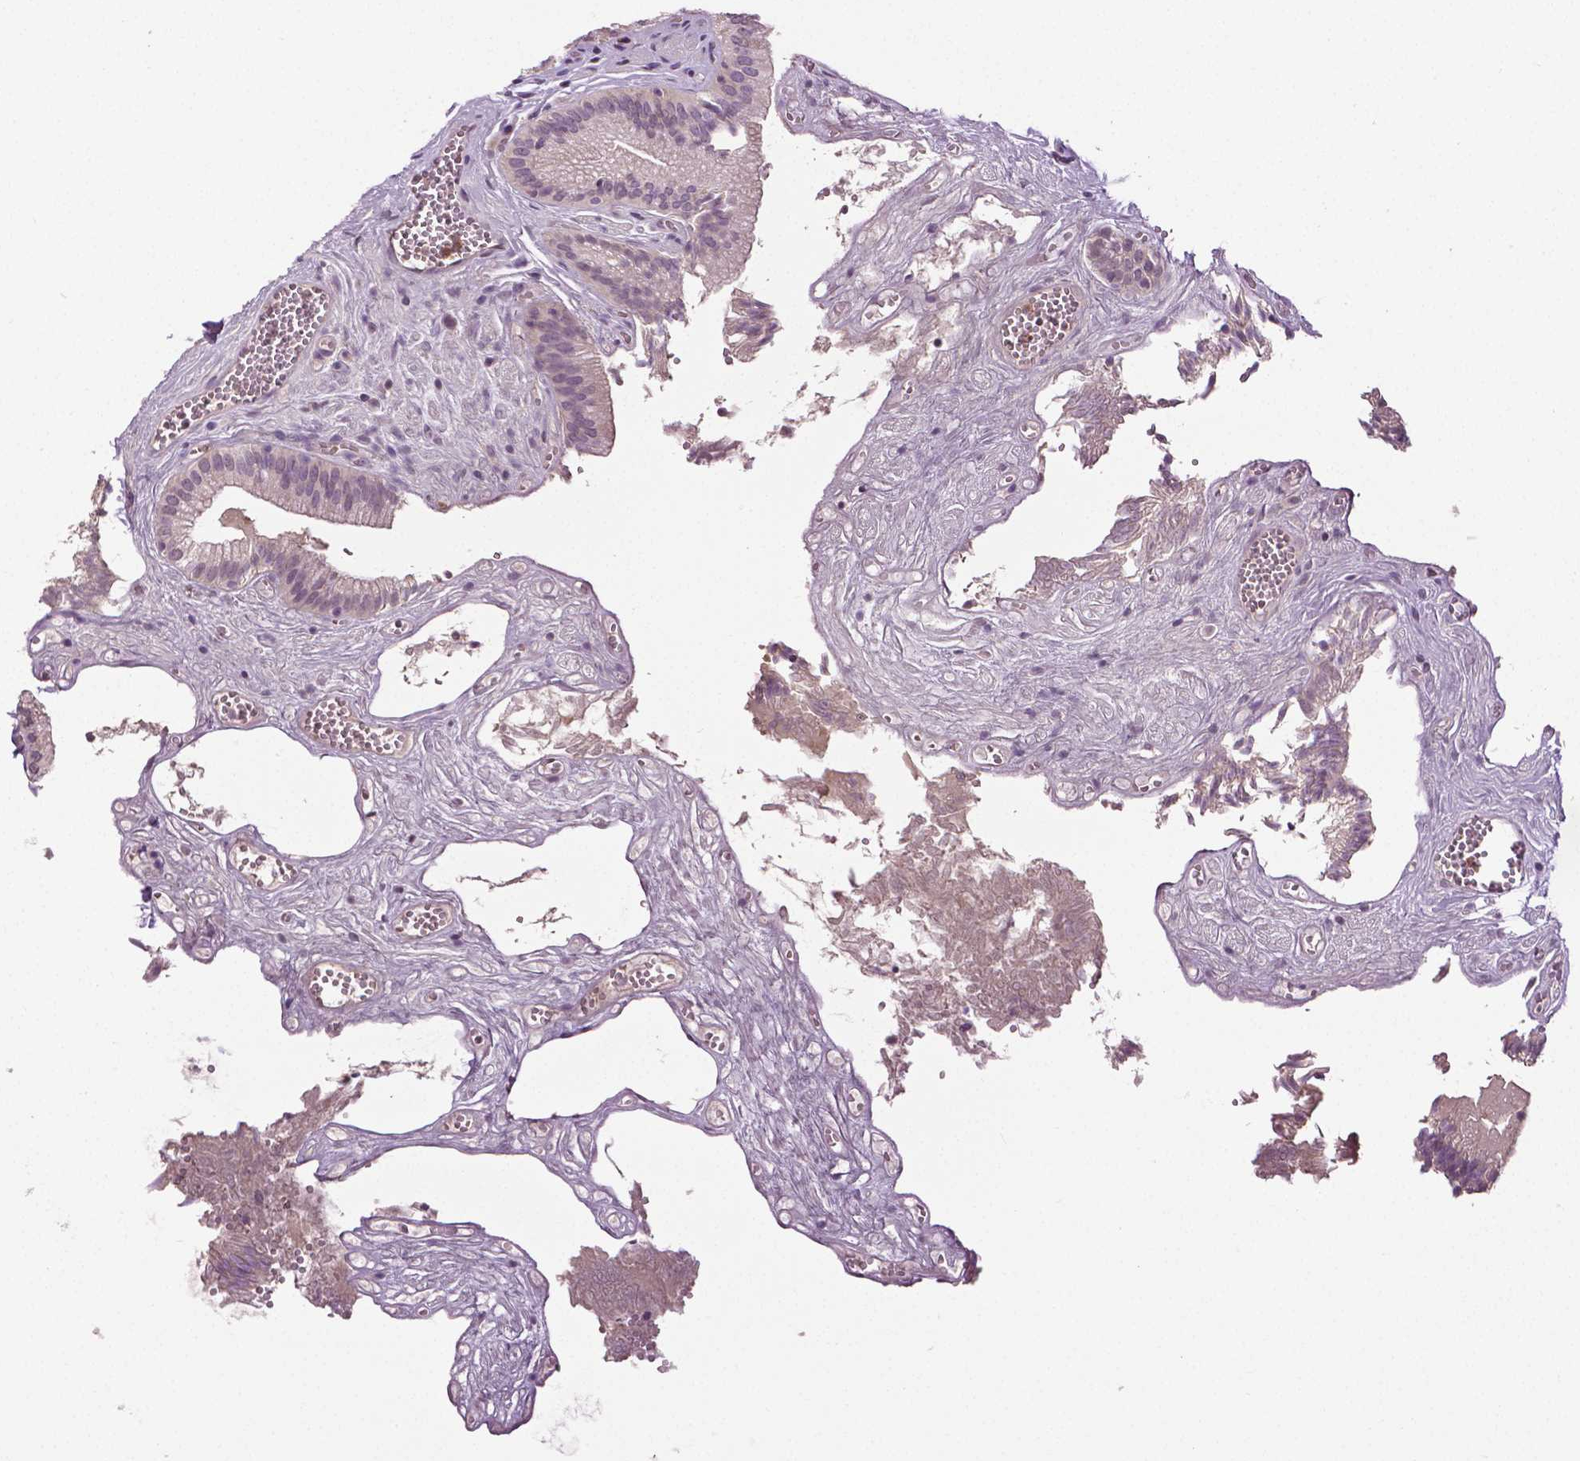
{"staining": {"intensity": "weak", "quantity": "<25%", "location": "cytoplasmic/membranous"}, "tissue": "gallbladder", "cell_type": "Glandular cells", "image_type": "normal", "snomed": [{"axis": "morphology", "description": "Normal tissue, NOS"}, {"axis": "topography", "description": "Gallbladder"}, {"axis": "topography", "description": "Peripheral nerve tissue"}], "caption": "Immunohistochemical staining of unremarkable gallbladder demonstrates no significant expression in glandular cells.", "gene": "PTPN5", "patient": {"sex": "male", "age": 17}}